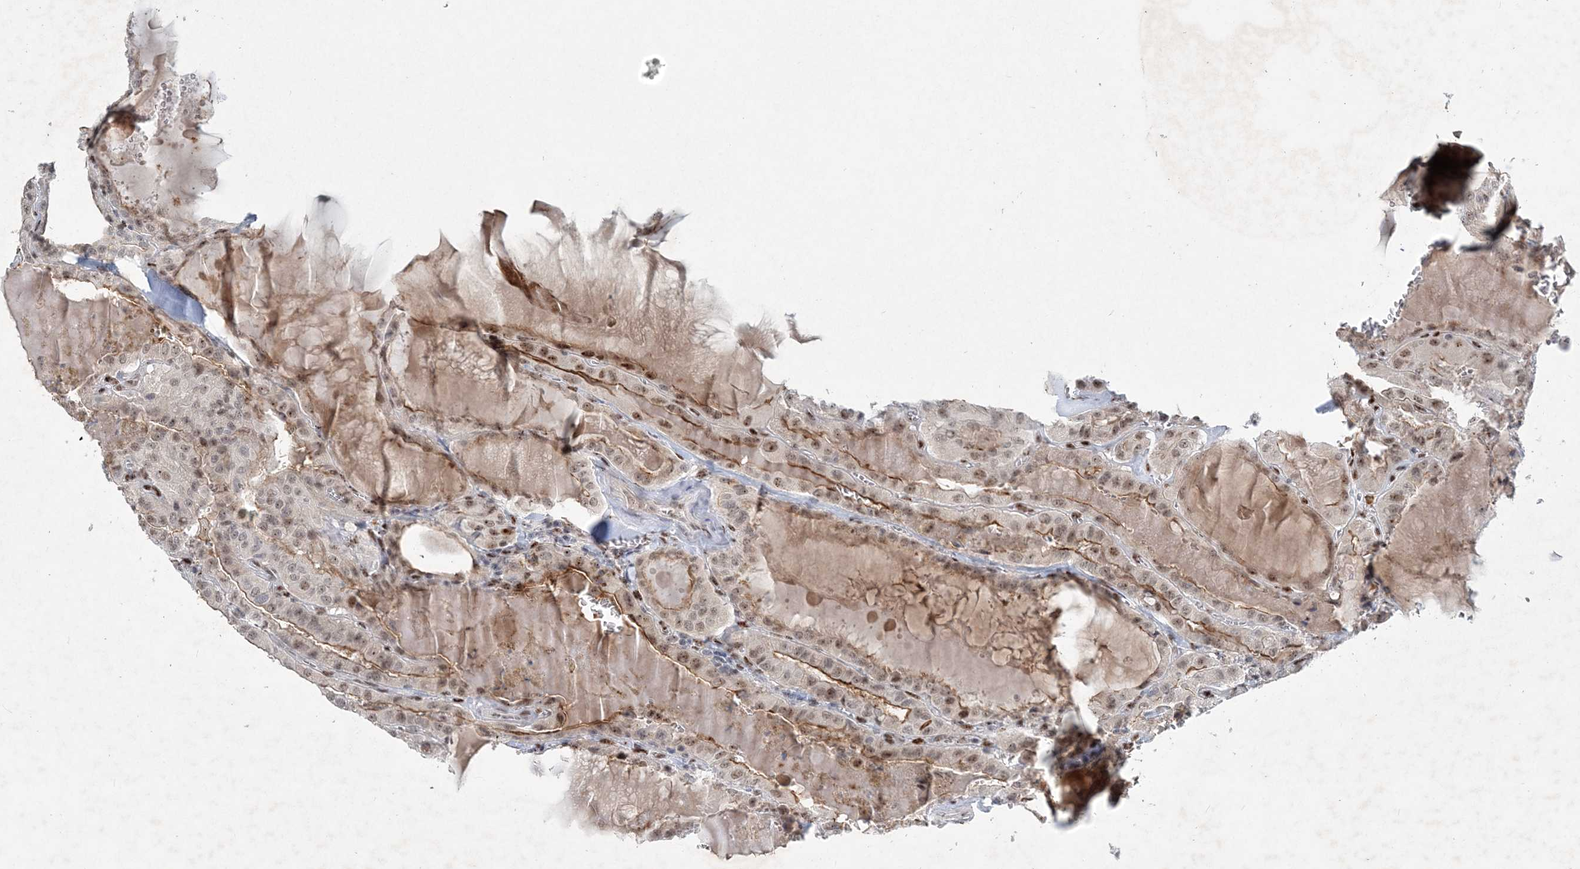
{"staining": {"intensity": "moderate", "quantity": "25%-75%", "location": "cytoplasmic/membranous,nuclear"}, "tissue": "thyroid cancer", "cell_type": "Tumor cells", "image_type": "cancer", "snomed": [{"axis": "morphology", "description": "Papillary adenocarcinoma, NOS"}, {"axis": "topography", "description": "Thyroid gland"}], "caption": "Papillary adenocarcinoma (thyroid) was stained to show a protein in brown. There is medium levels of moderate cytoplasmic/membranous and nuclear expression in about 25%-75% of tumor cells. The protein of interest is stained brown, and the nuclei are stained in blue (DAB (3,3'-diaminobenzidine) IHC with brightfield microscopy, high magnification).", "gene": "GIN1", "patient": {"sex": "male", "age": 52}}